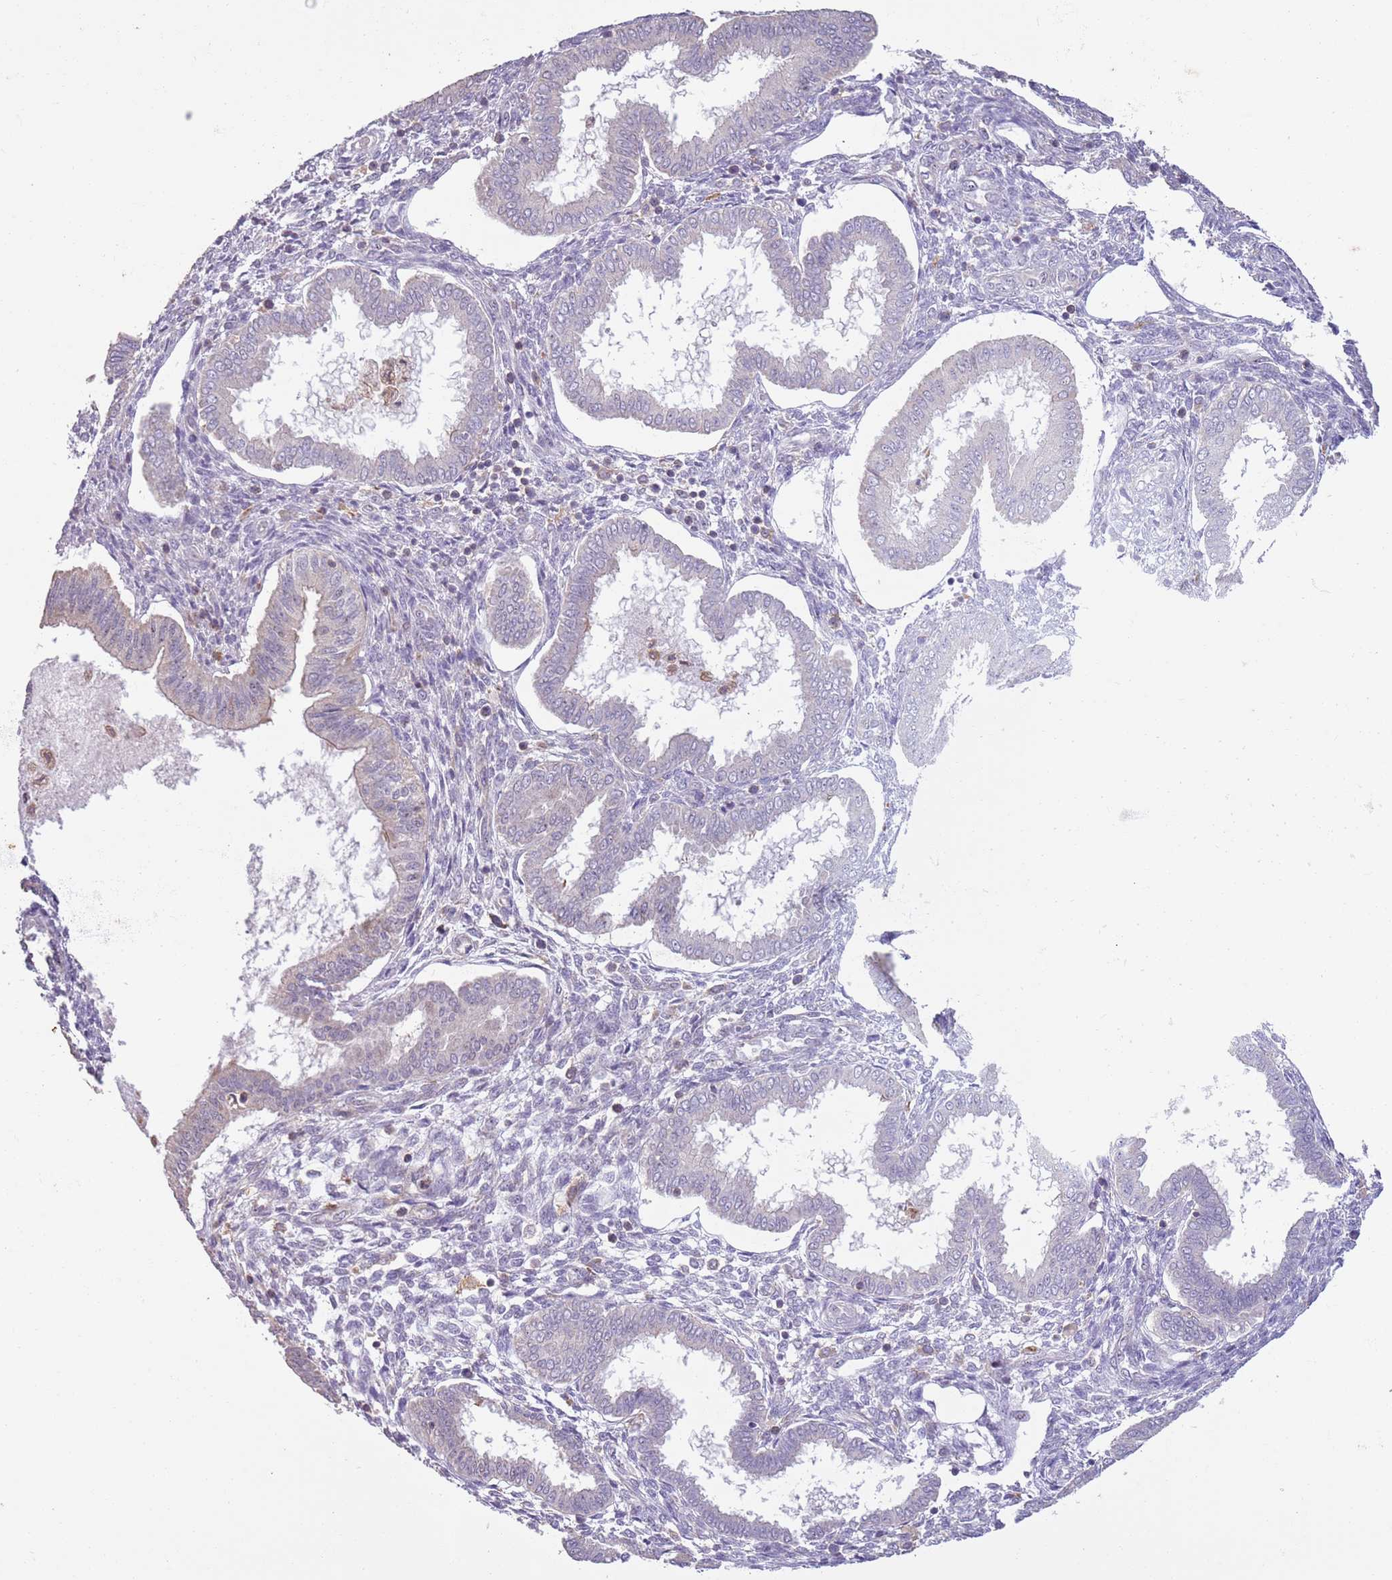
{"staining": {"intensity": "negative", "quantity": "none", "location": "none"}, "tissue": "endometrium", "cell_type": "Cells in endometrial stroma", "image_type": "normal", "snomed": [{"axis": "morphology", "description": "Normal tissue, NOS"}, {"axis": "topography", "description": "Endometrium"}], "caption": "IHC photomicrograph of normal endometrium: endometrium stained with DAB exhibits no significant protein positivity in cells in endometrial stroma. (Brightfield microscopy of DAB (3,3'-diaminobenzidine) immunohistochemistry at high magnification).", "gene": "CAPN9", "patient": {"sex": "female", "age": 24}}